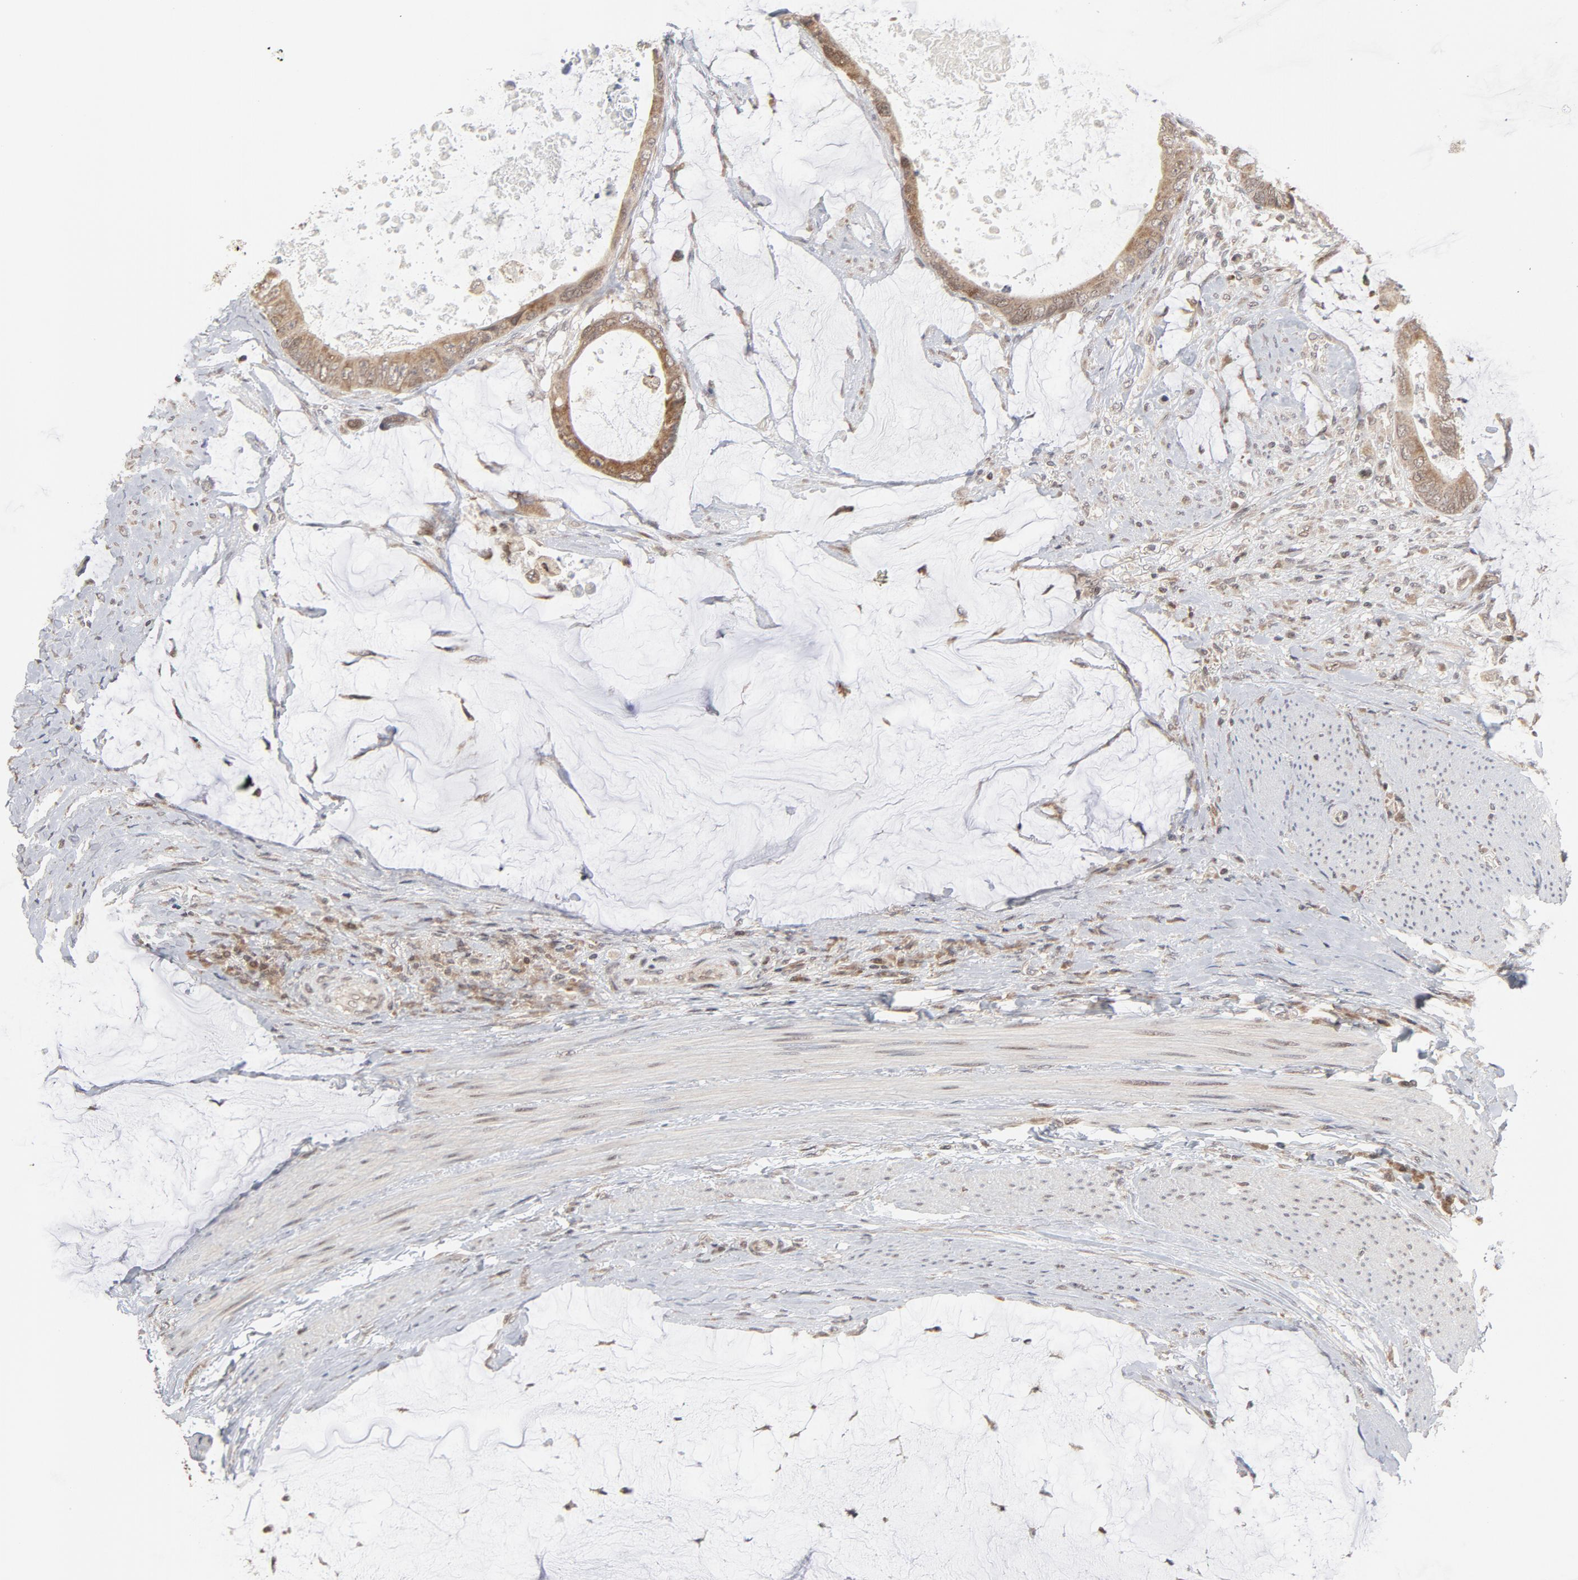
{"staining": {"intensity": "moderate", "quantity": ">75%", "location": "cytoplasmic/membranous"}, "tissue": "colorectal cancer", "cell_type": "Tumor cells", "image_type": "cancer", "snomed": [{"axis": "morphology", "description": "Normal tissue, NOS"}, {"axis": "morphology", "description": "Adenocarcinoma, NOS"}, {"axis": "topography", "description": "Rectum"}, {"axis": "topography", "description": "Peripheral nerve tissue"}], "caption": "High-magnification brightfield microscopy of colorectal cancer (adenocarcinoma) stained with DAB (brown) and counterstained with hematoxylin (blue). tumor cells exhibit moderate cytoplasmic/membranous expression is seen in approximately>75% of cells.", "gene": "ARIH1", "patient": {"sex": "female", "age": 77}}